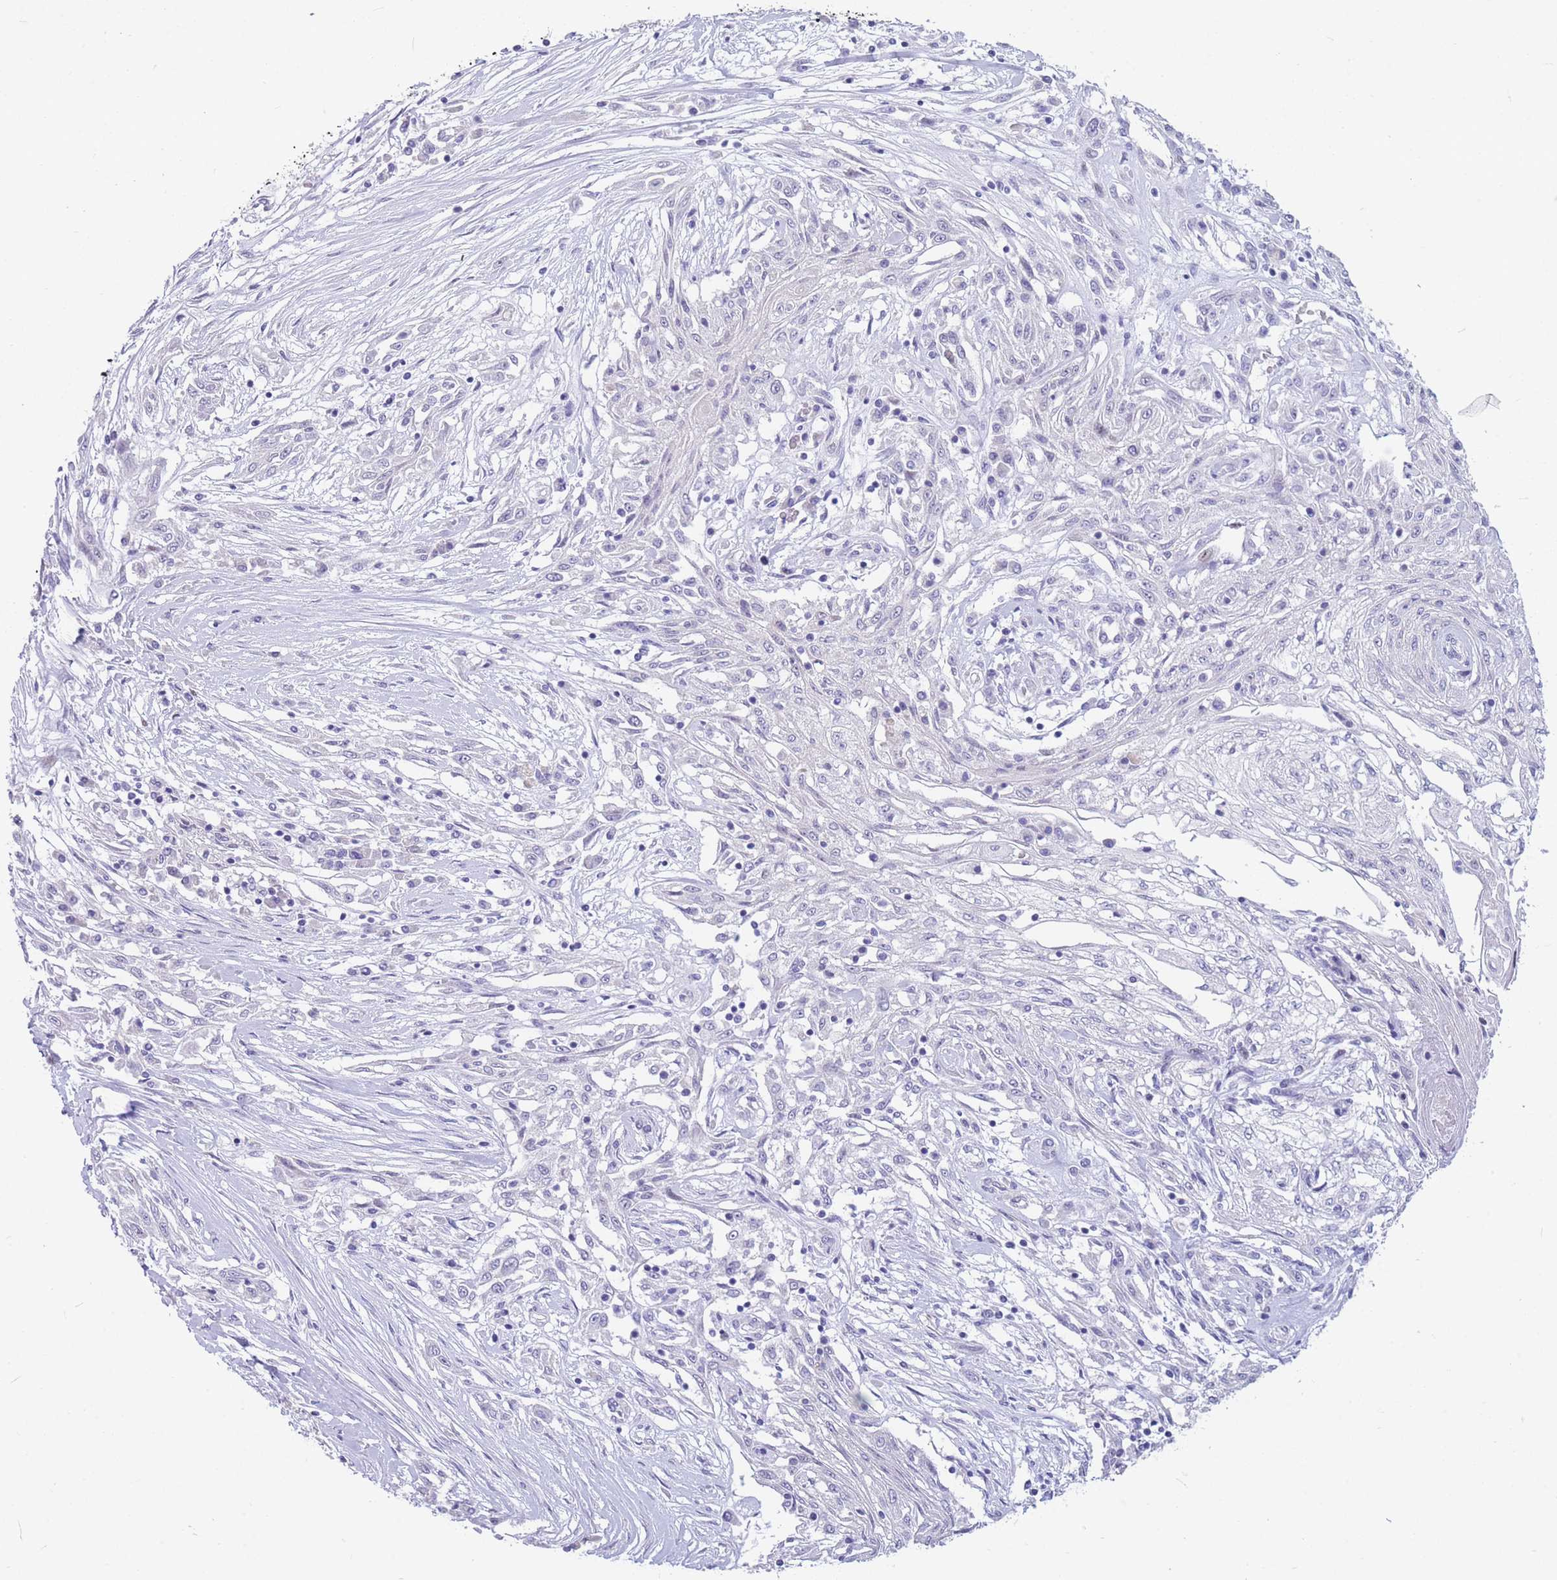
{"staining": {"intensity": "negative", "quantity": "none", "location": "none"}, "tissue": "skin cancer", "cell_type": "Tumor cells", "image_type": "cancer", "snomed": [{"axis": "morphology", "description": "Squamous cell carcinoma, NOS"}, {"axis": "morphology", "description": "Squamous cell carcinoma, metastatic, NOS"}, {"axis": "topography", "description": "Skin"}, {"axis": "topography", "description": "Lymph node"}], "caption": "Histopathology image shows no significant protein staining in tumor cells of skin cancer. (DAB (3,3'-diaminobenzidine) immunohistochemistry (IHC) visualized using brightfield microscopy, high magnification).", "gene": "SHCBP1", "patient": {"sex": "male", "age": 75}}